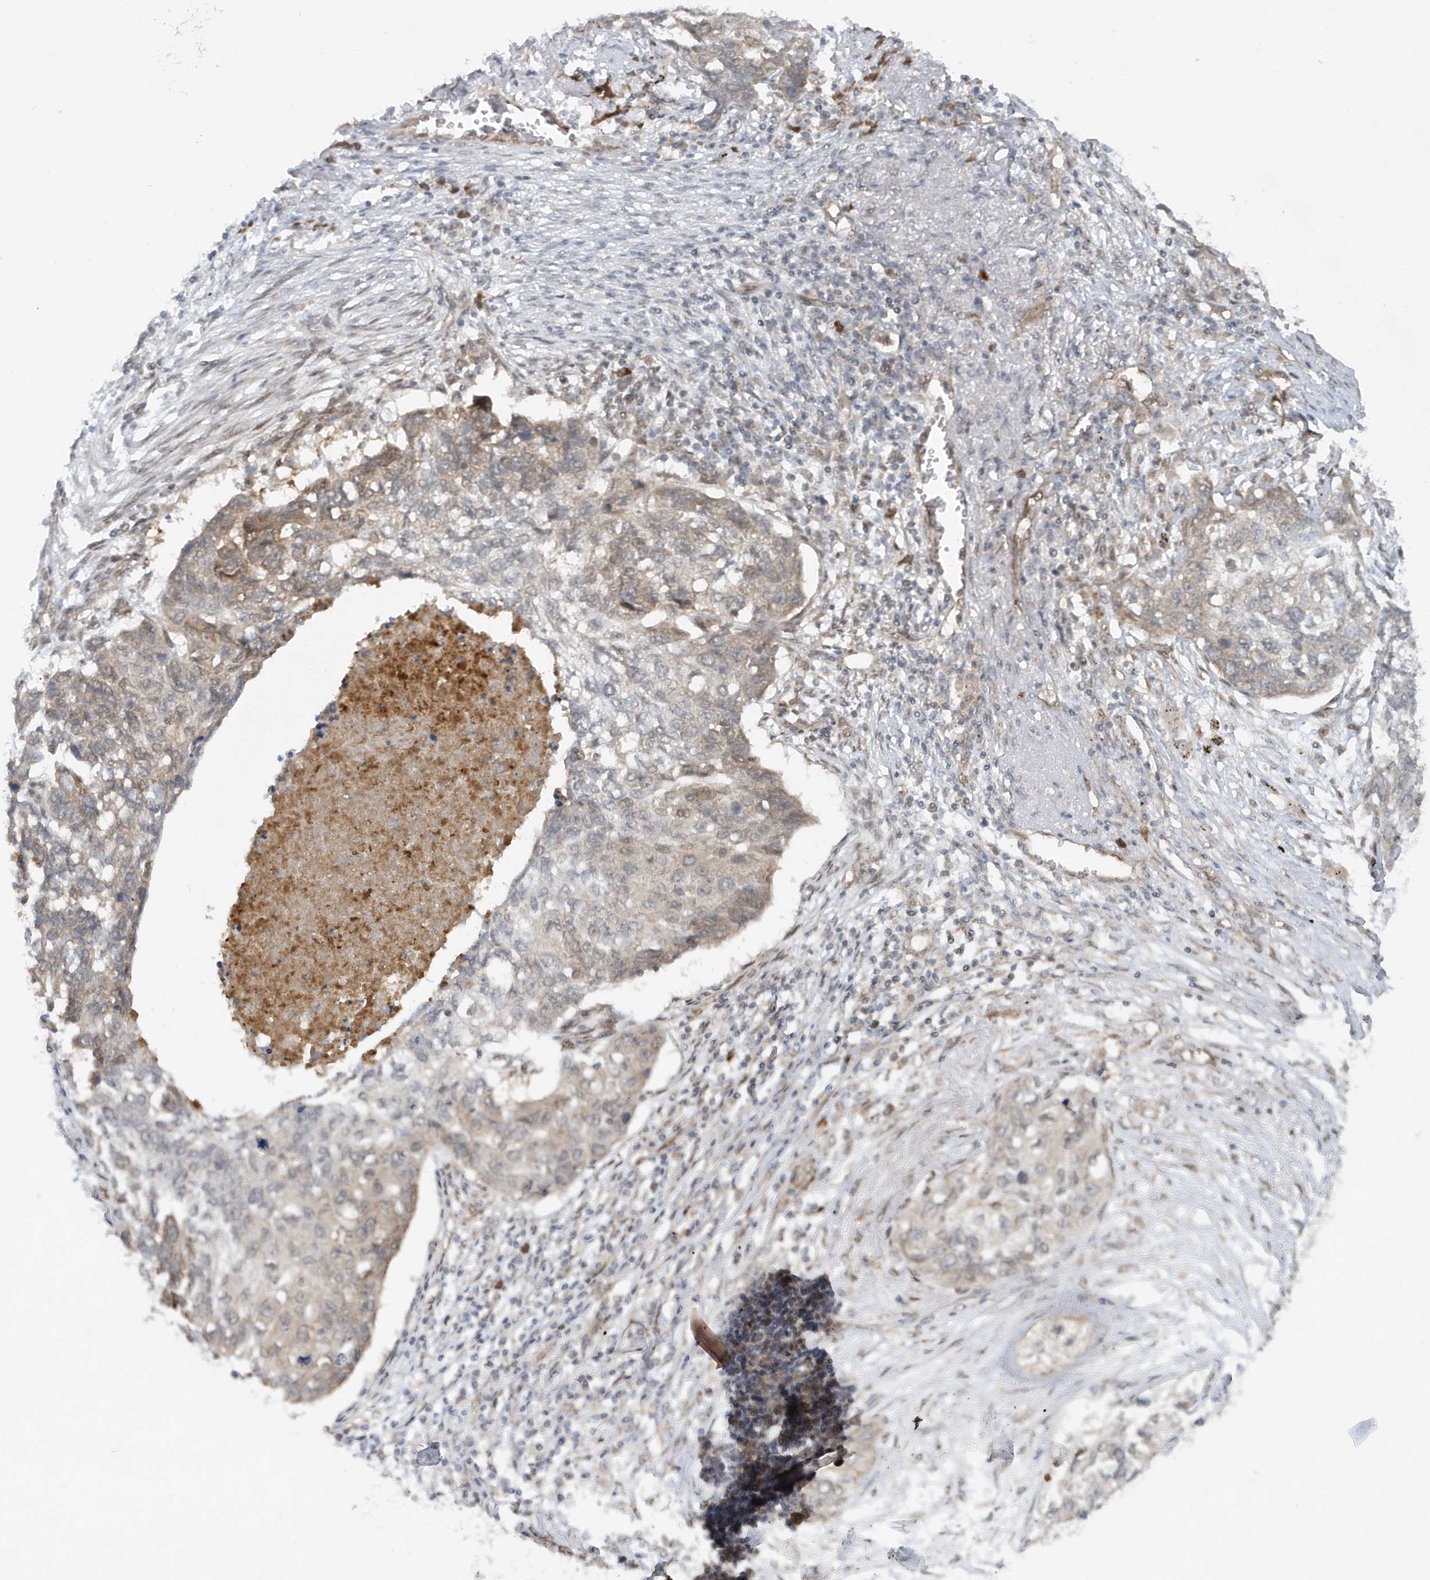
{"staining": {"intensity": "weak", "quantity": "<25%", "location": "cytoplasmic/membranous"}, "tissue": "lung cancer", "cell_type": "Tumor cells", "image_type": "cancer", "snomed": [{"axis": "morphology", "description": "Squamous cell carcinoma, NOS"}, {"axis": "topography", "description": "Lung"}], "caption": "Micrograph shows no significant protein positivity in tumor cells of lung squamous cell carcinoma.", "gene": "ATG4A", "patient": {"sex": "female", "age": 63}}